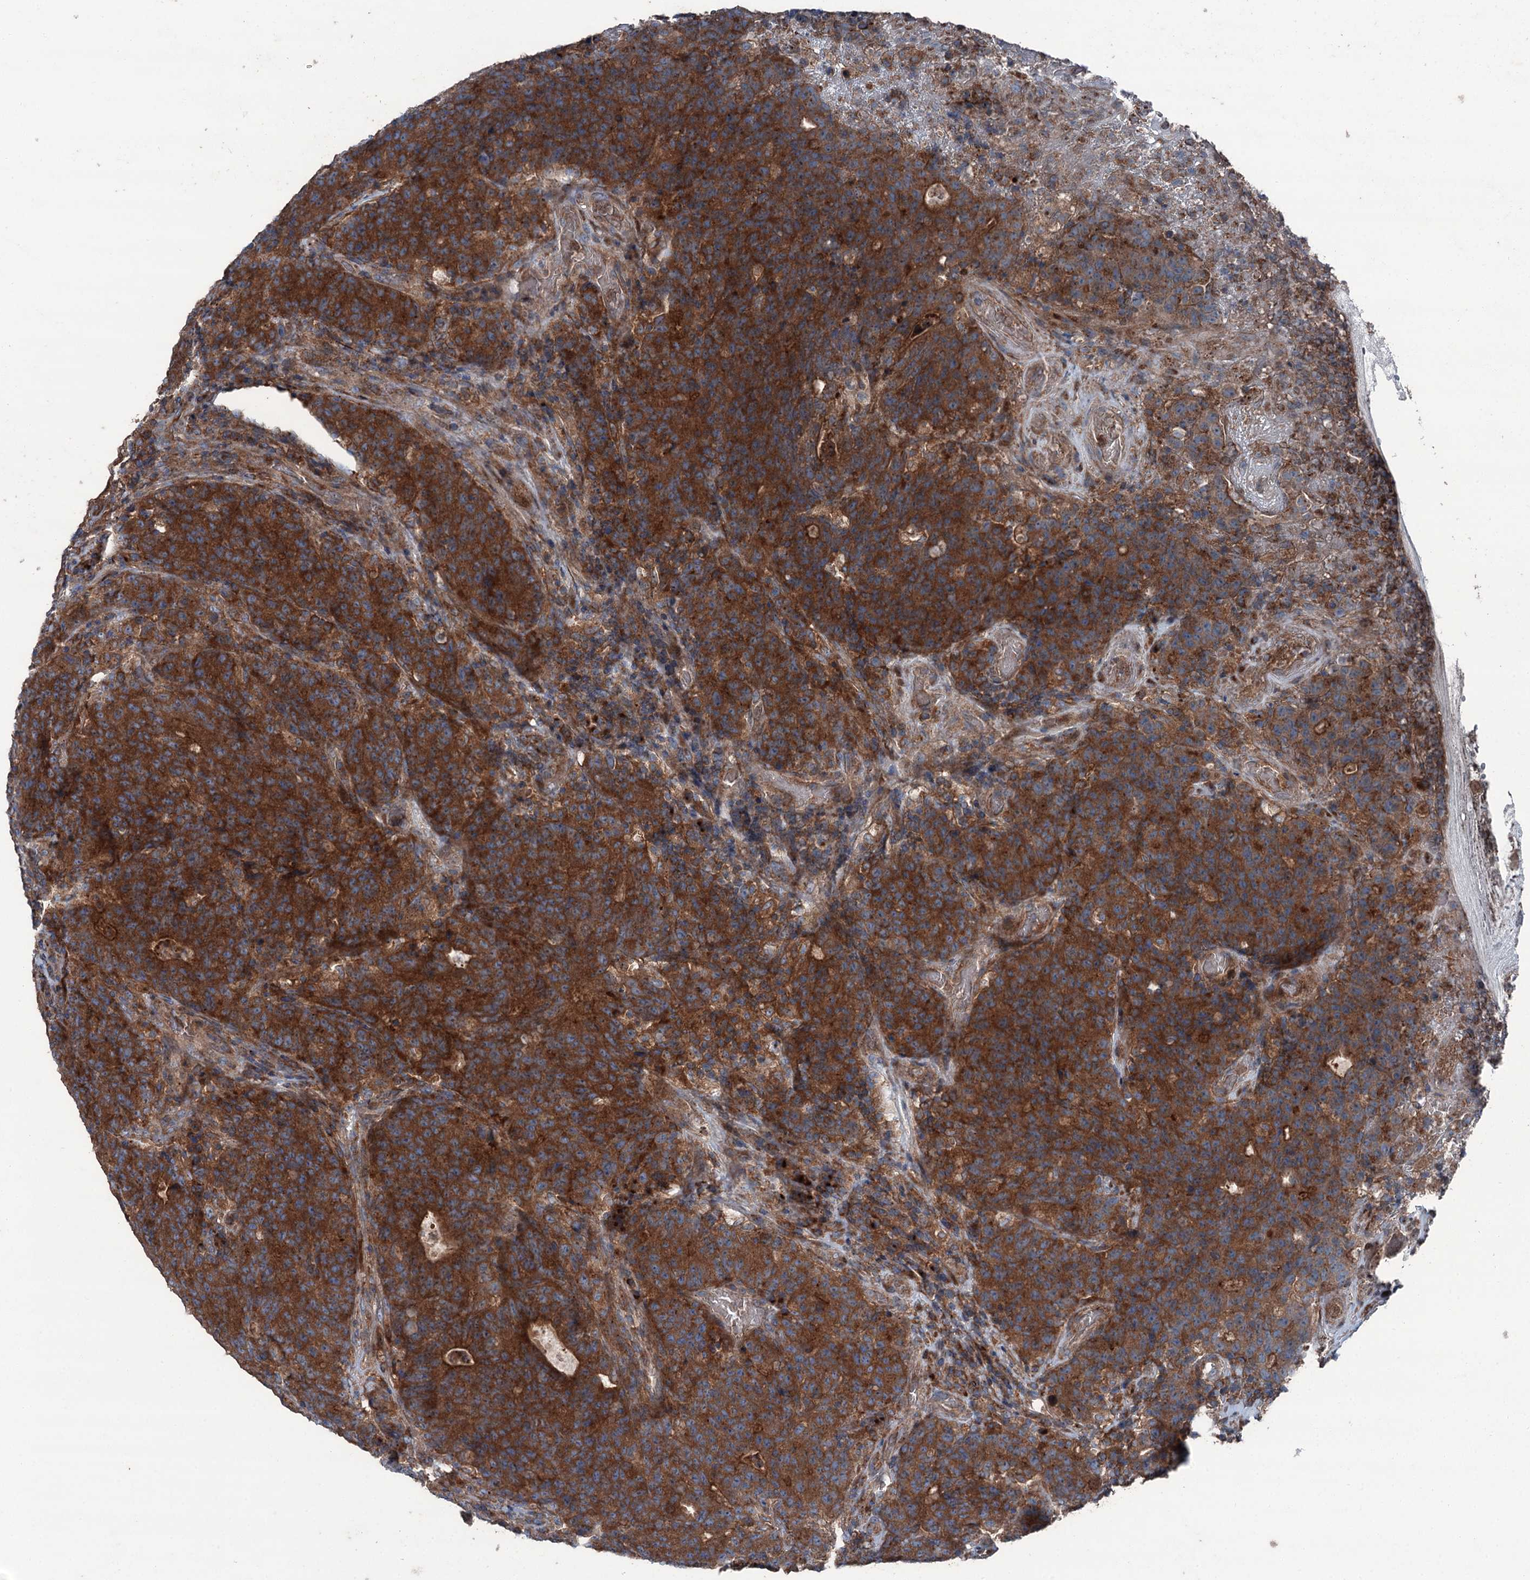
{"staining": {"intensity": "strong", "quantity": ">75%", "location": "cytoplasmic/membranous"}, "tissue": "colorectal cancer", "cell_type": "Tumor cells", "image_type": "cancer", "snomed": [{"axis": "morphology", "description": "Adenocarcinoma, NOS"}, {"axis": "topography", "description": "Colon"}], "caption": "Protein positivity by immunohistochemistry (IHC) demonstrates strong cytoplasmic/membranous staining in approximately >75% of tumor cells in colorectal adenocarcinoma.", "gene": "RUFY1", "patient": {"sex": "female", "age": 75}}